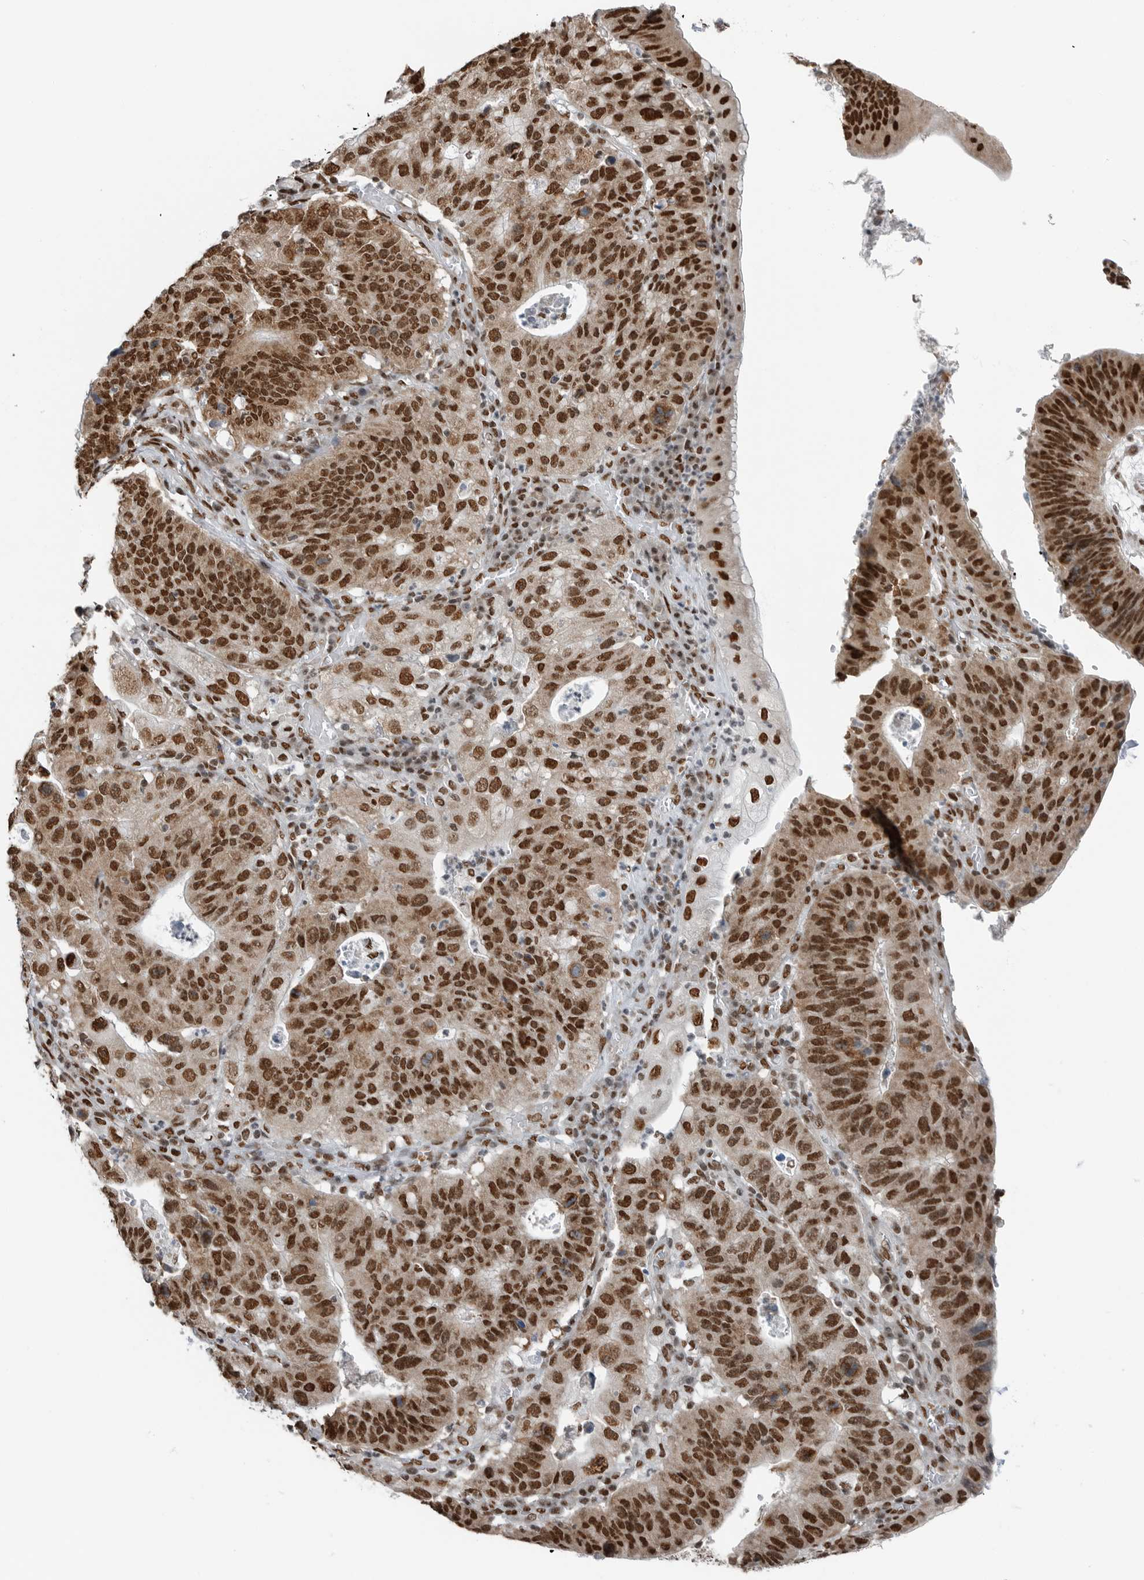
{"staining": {"intensity": "strong", "quantity": ">75%", "location": "nuclear"}, "tissue": "stomach cancer", "cell_type": "Tumor cells", "image_type": "cancer", "snomed": [{"axis": "morphology", "description": "Adenocarcinoma, NOS"}, {"axis": "topography", "description": "Stomach"}], "caption": "Protein staining of adenocarcinoma (stomach) tissue demonstrates strong nuclear positivity in approximately >75% of tumor cells.", "gene": "BLZF1", "patient": {"sex": "male", "age": 59}}